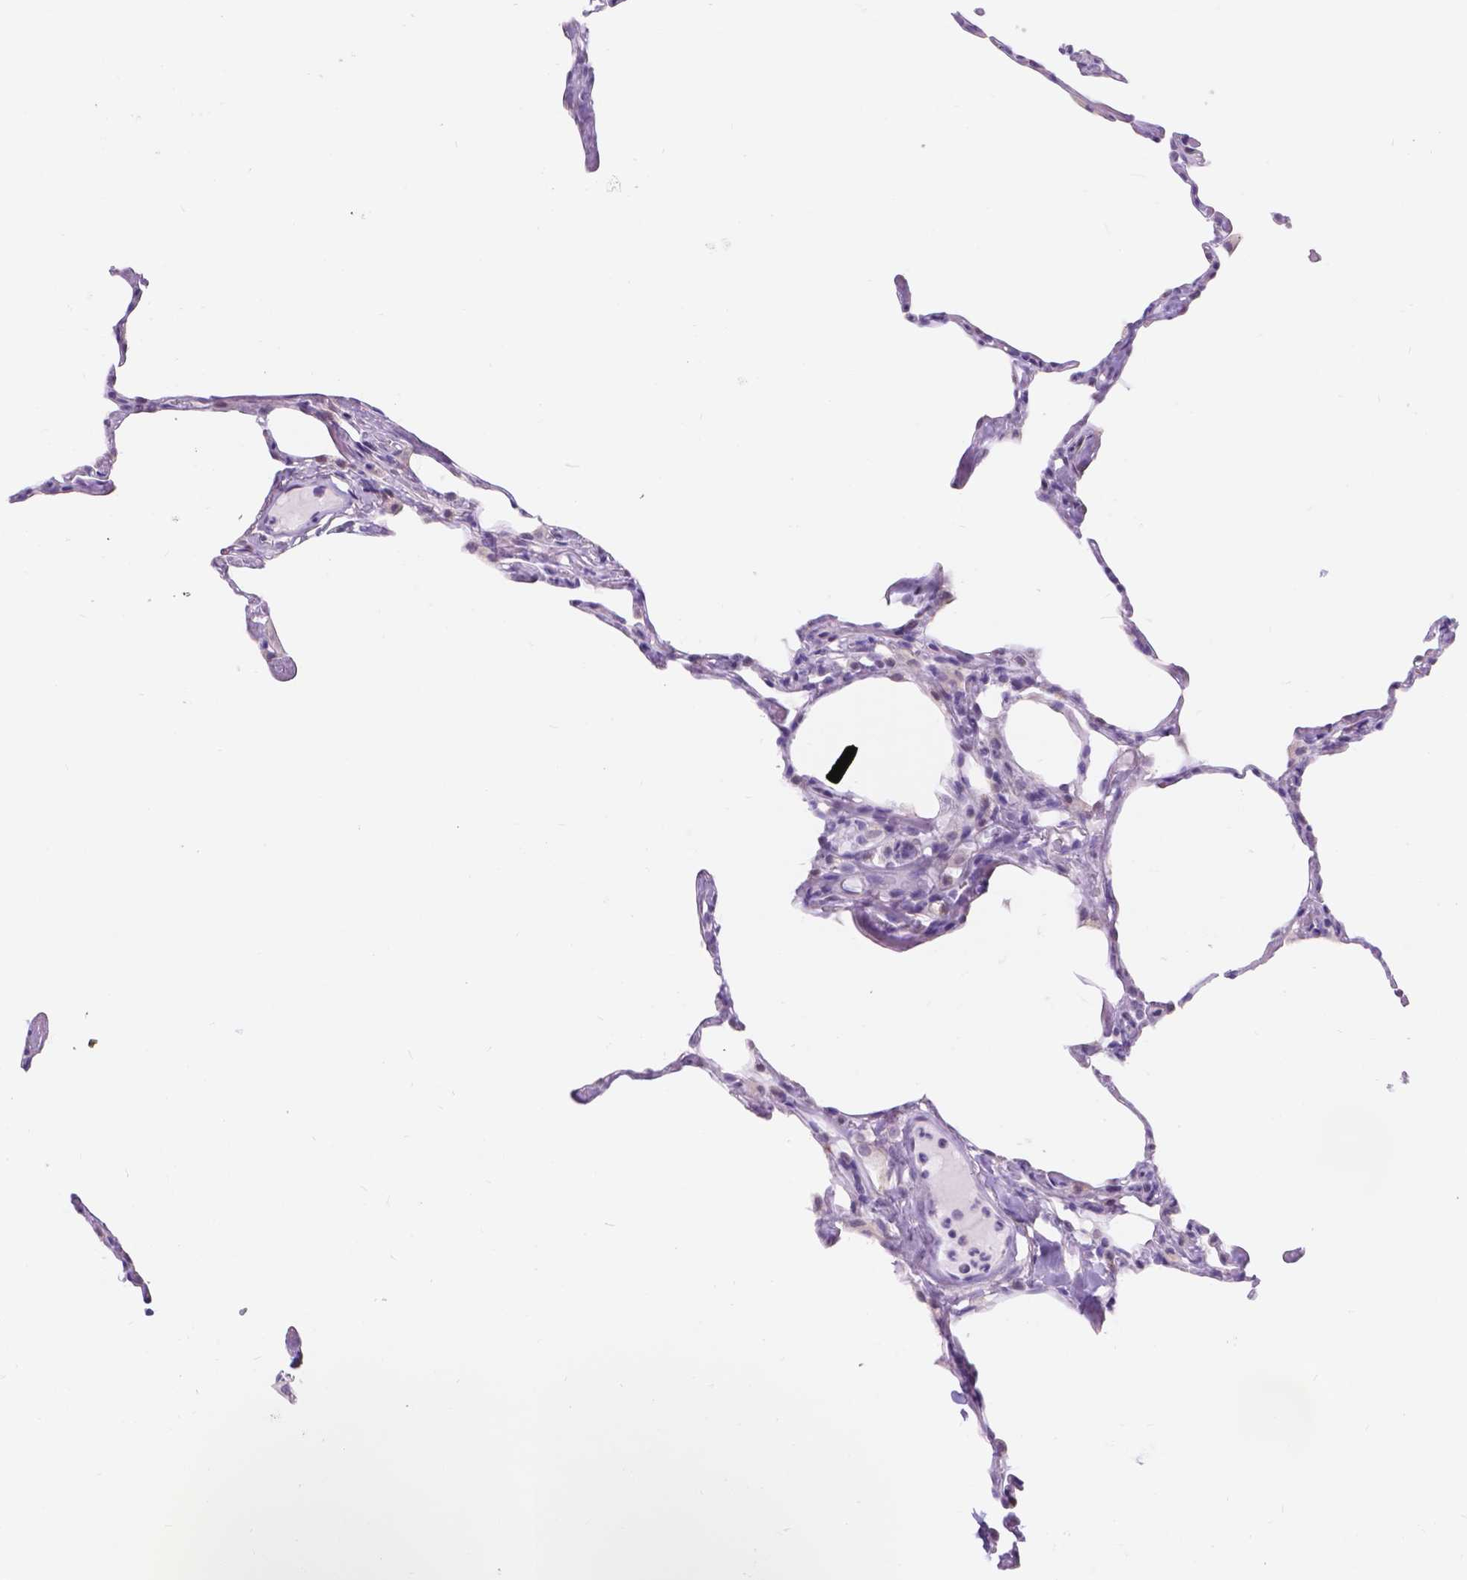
{"staining": {"intensity": "negative", "quantity": "none", "location": "none"}, "tissue": "lung", "cell_type": "Alveolar cells", "image_type": "normal", "snomed": [{"axis": "morphology", "description": "Normal tissue, NOS"}, {"axis": "topography", "description": "Lung"}], "caption": "DAB (3,3'-diaminobenzidine) immunohistochemical staining of benign human lung reveals no significant staining in alveolar cells. Nuclei are stained in blue.", "gene": "DCC", "patient": {"sex": "male", "age": 65}}